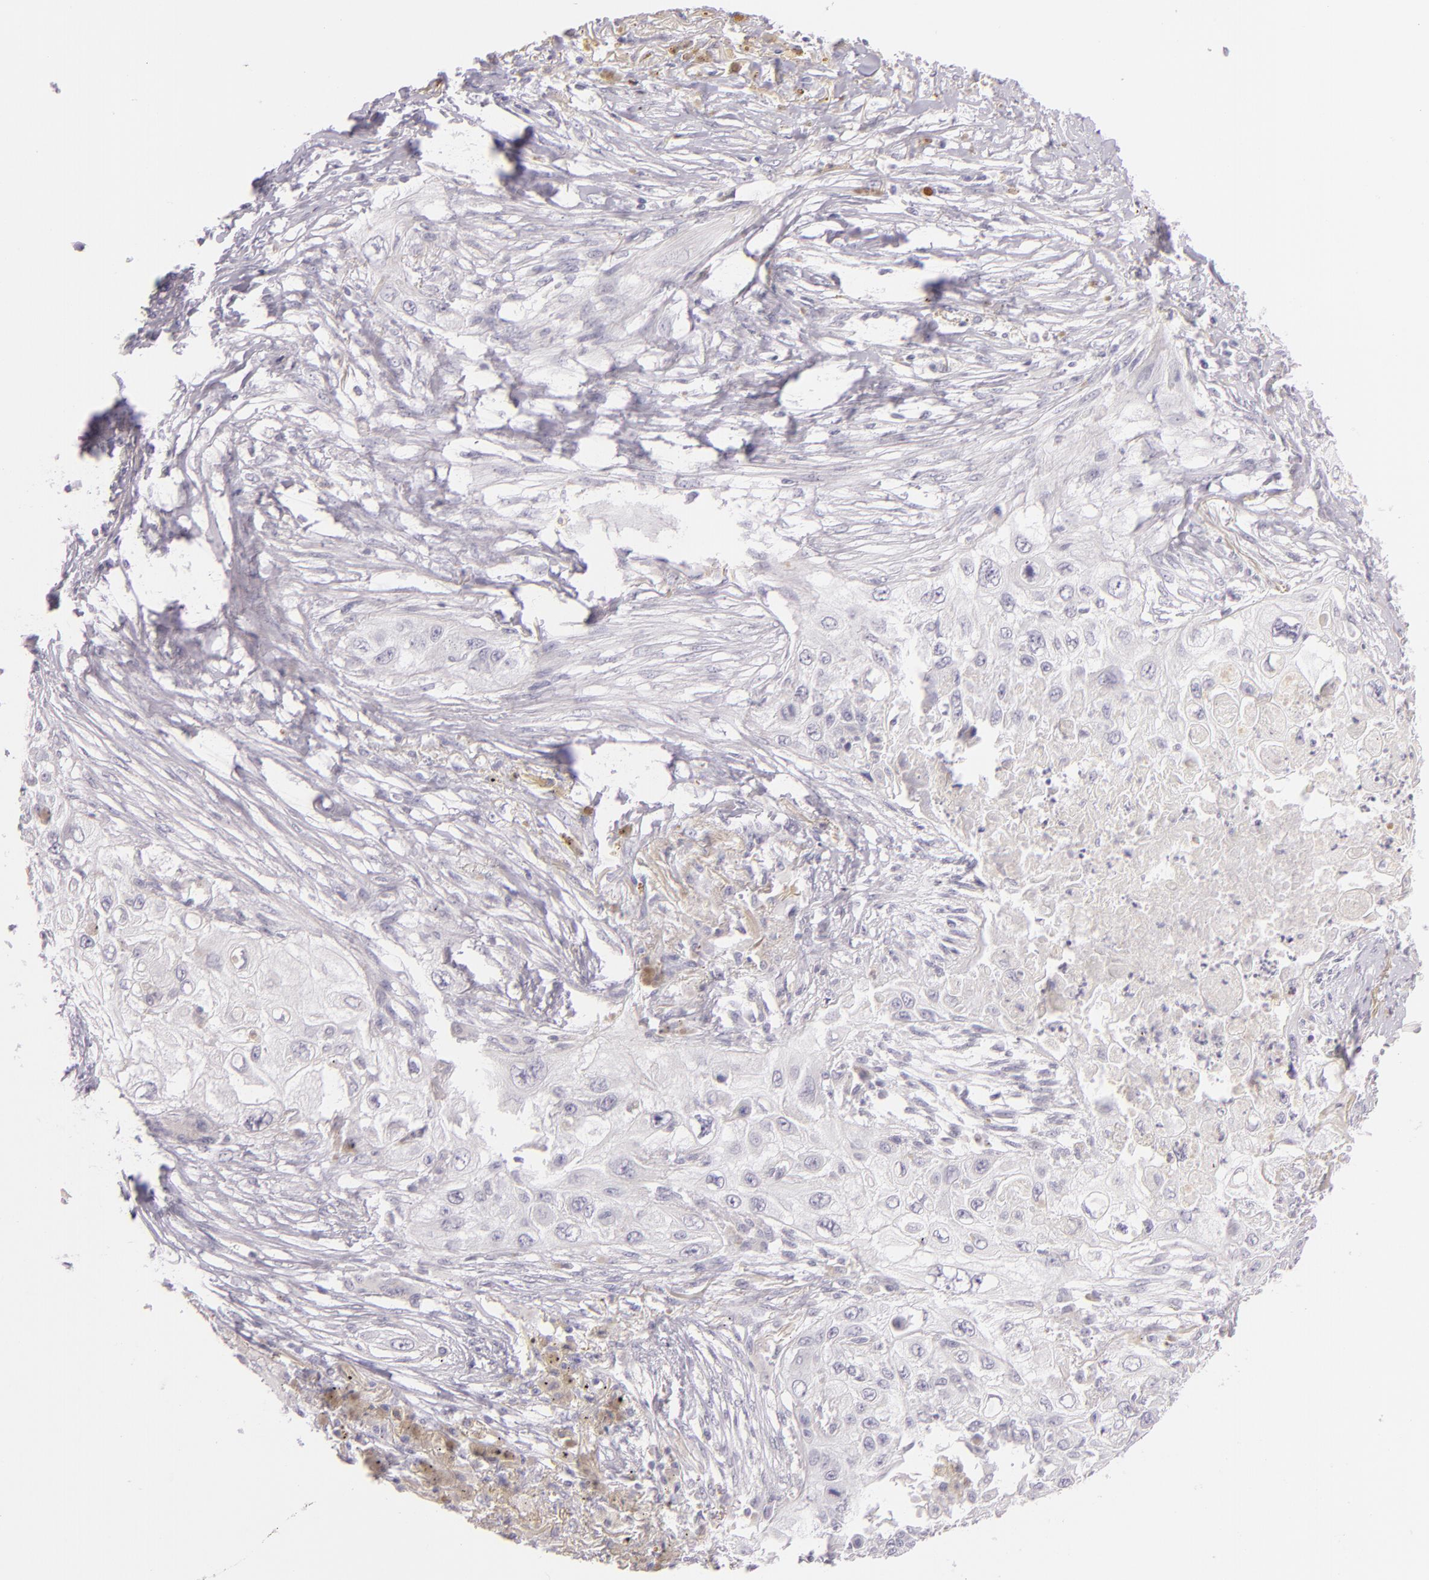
{"staining": {"intensity": "negative", "quantity": "none", "location": "none"}, "tissue": "lung cancer", "cell_type": "Tumor cells", "image_type": "cancer", "snomed": [{"axis": "morphology", "description": "Squamous cell carcinoma, NOS"}, {"axis": "topography", "description": "Lung"}], "caption": "Tumor cells show no significant protein staining in lung cancer (squamous cell carcinoma). The staining was performed using DAB to visualize the protein expression in brown, while the nuclei were stained in blue with hematoxylin (Magnification: 20x).", "gene": "CBS", "patient": {"sex": "male", "age": 71}}